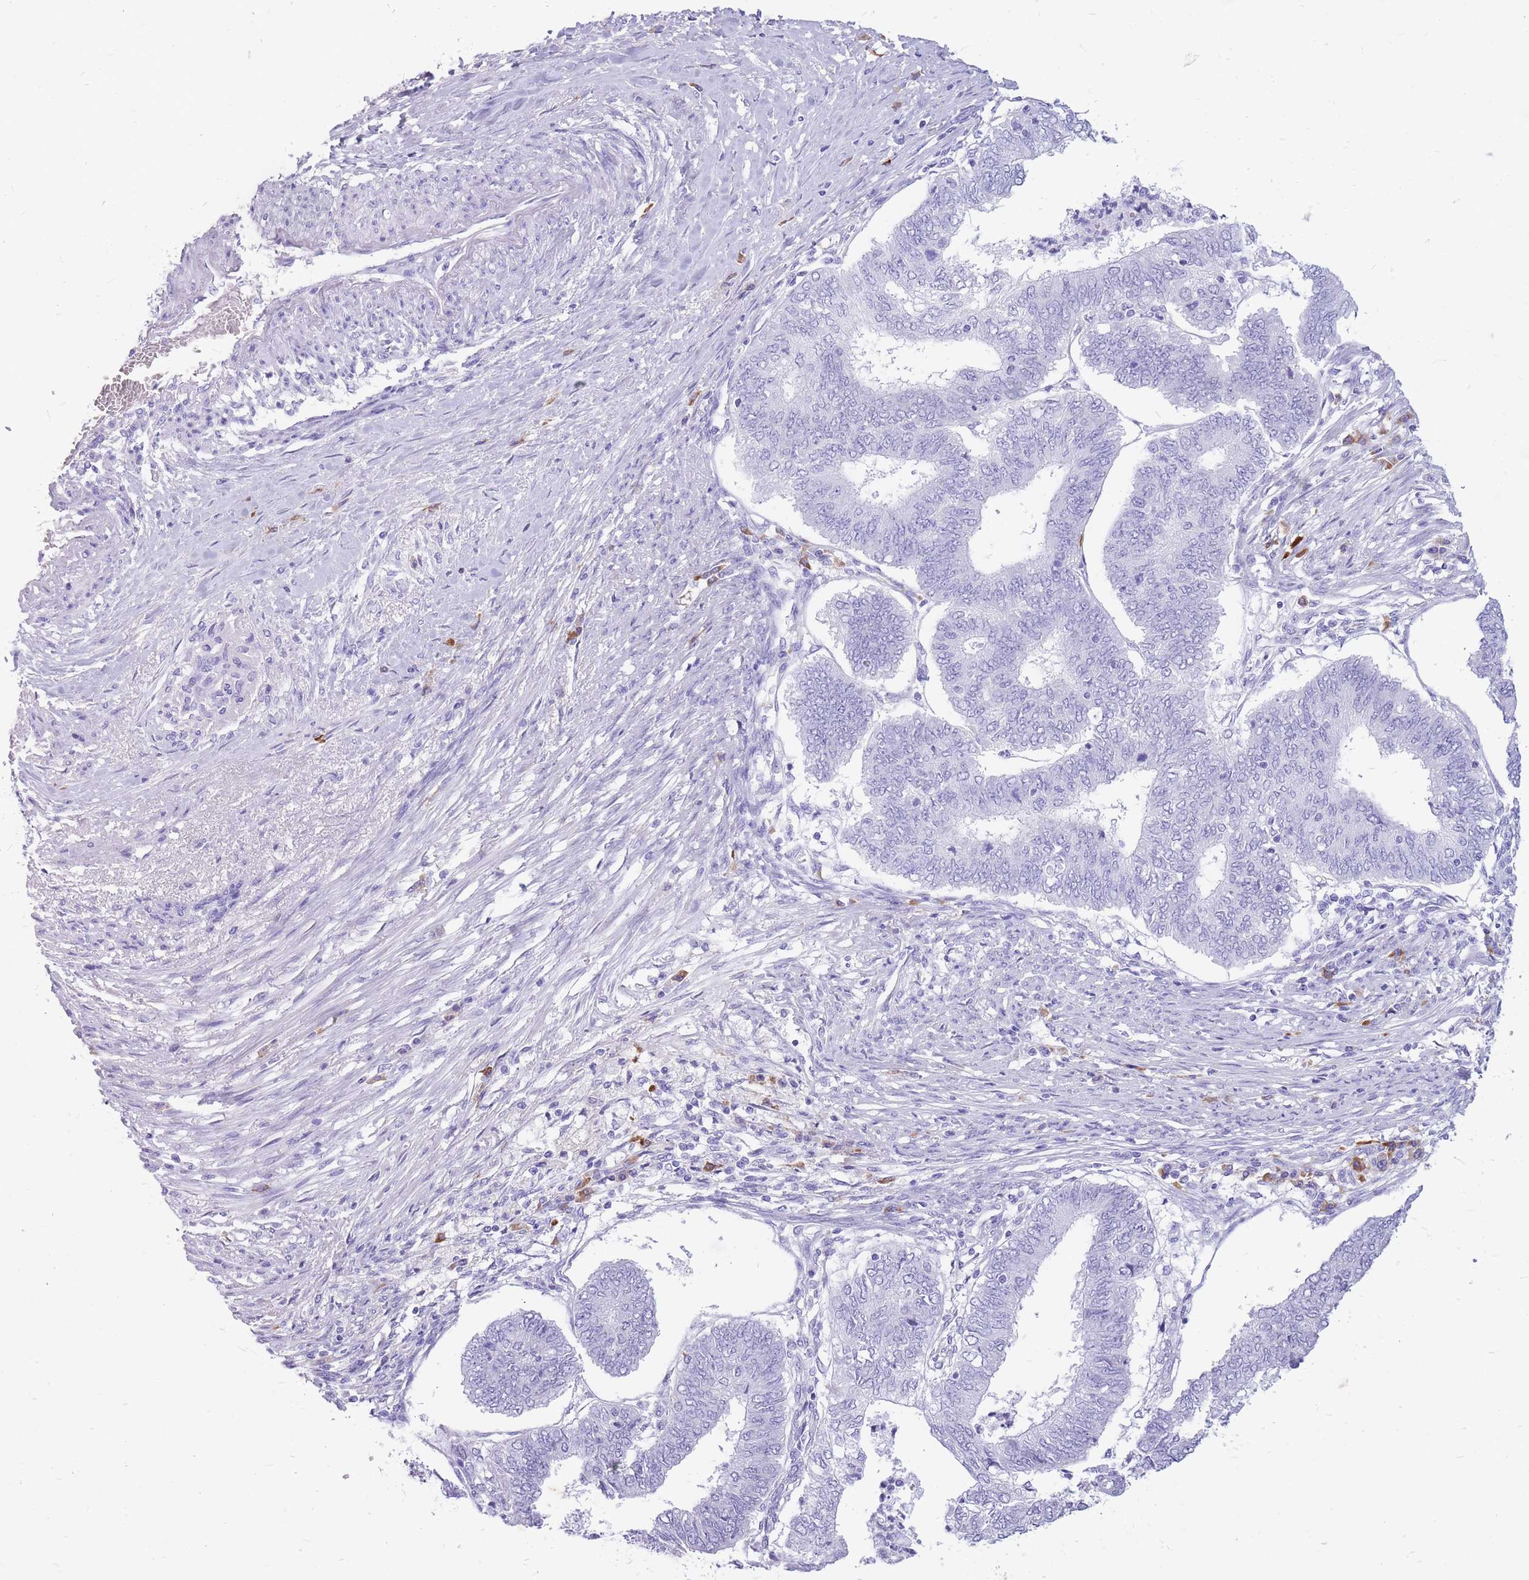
{"staining": {"intensity": "negative", "quantity": "none", "location": "none"}, "tissue": "endometrial cancer", "cell_type": "Tumor cells", "image_type": "cancer", "snomed": [{"axis": "morphology", "description": "Adenocarcinoma, NOS"}, {"axis": "topography", "description": "Endometrium"}], "caption": "The IHC photomicrograph has no significant positivity in tumor cells of endometrial cancer (adenocarcinoma) tissue.", "gene": "ZFP37", "patient": {"sex": "female", "age": 68}}